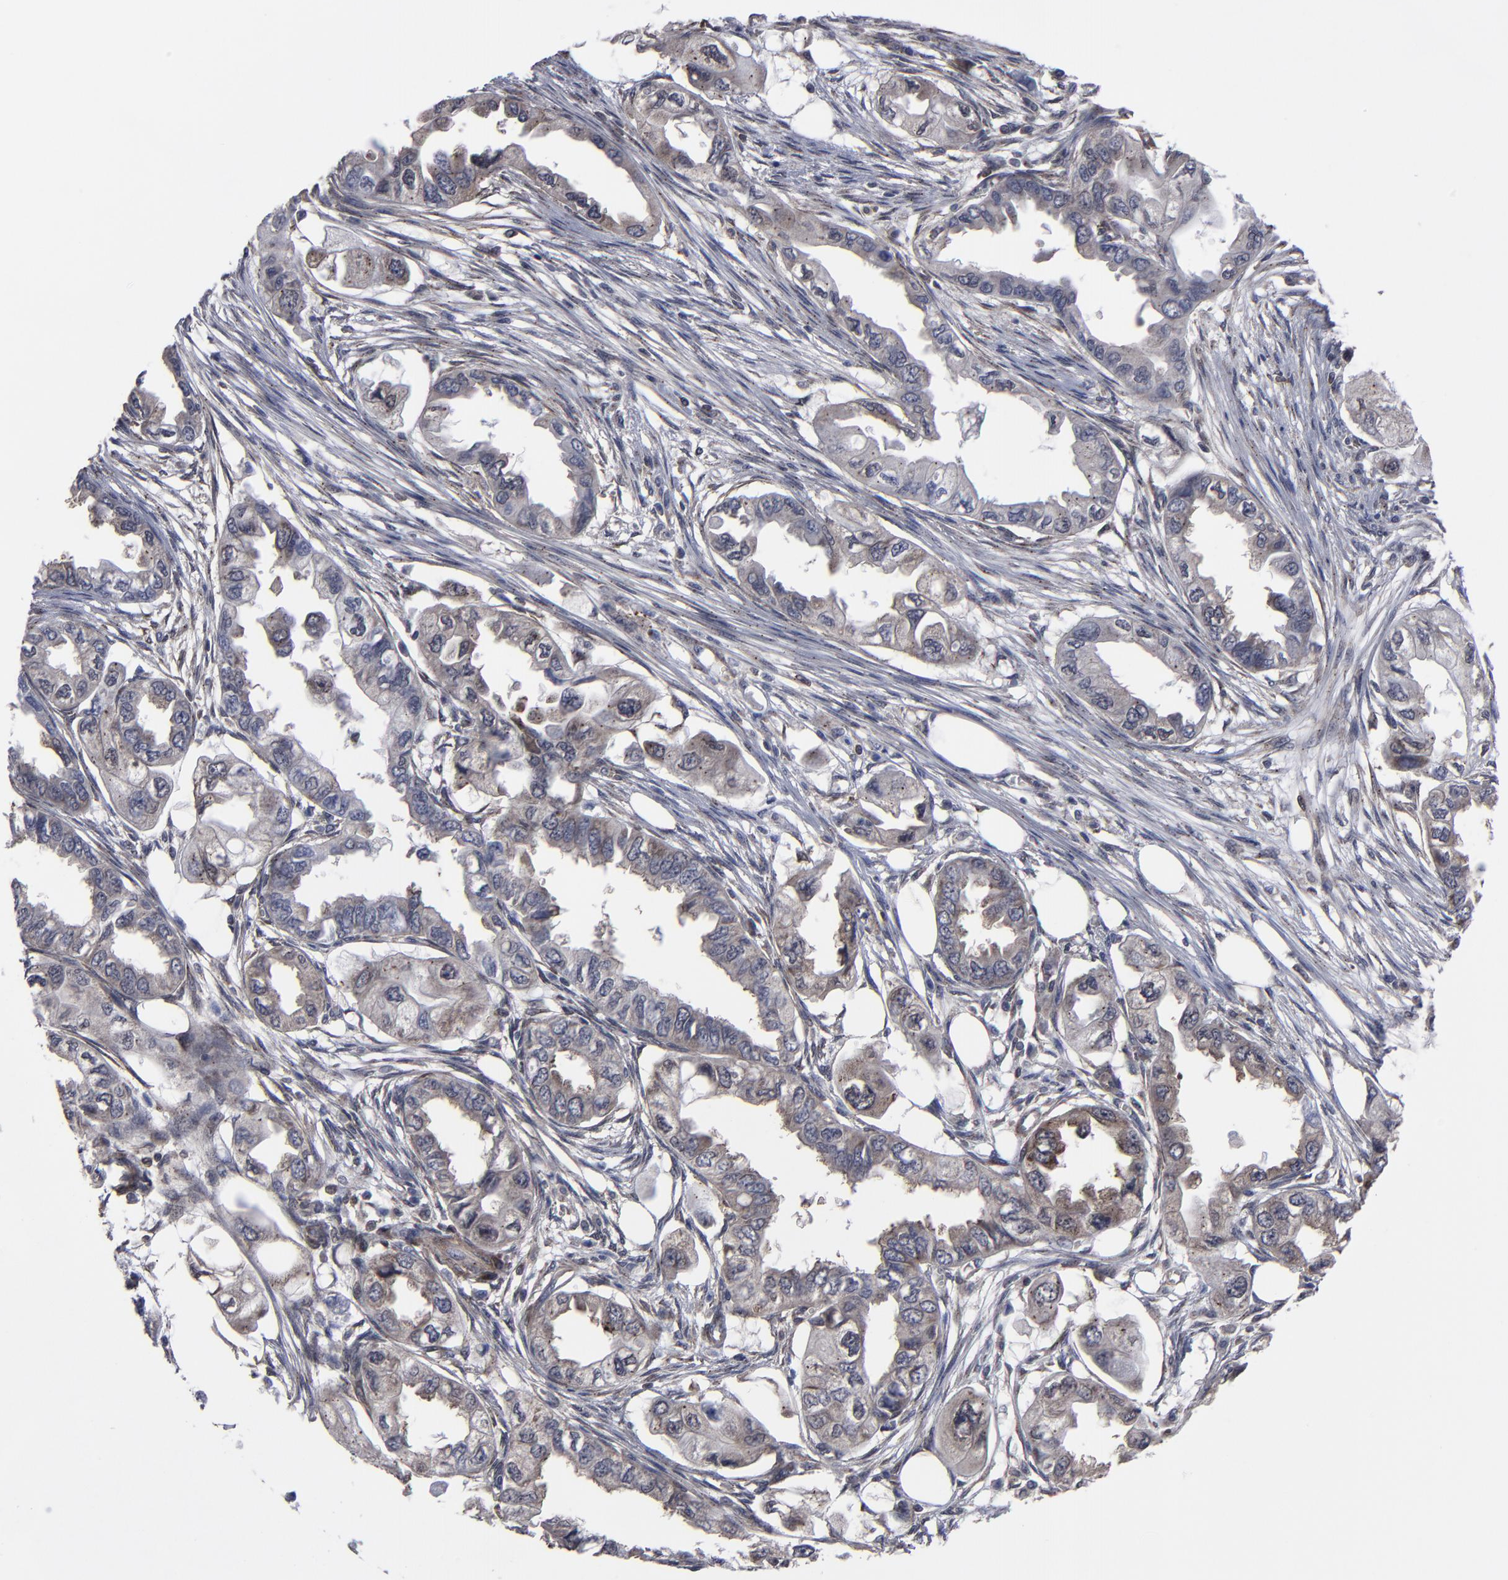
{"staining": {"intensity": "weak", "quantity": ">75%", "location": "cytoplasmic/membranous"}, "tissue": "endometrial cancer", "cell_type": "Tumor cells", "image_type": "cancer", "snomed": [{"axis": "morphology", "description": "Adenocarcinoma, NOS"}, {"axis": "topography", "description": "Endometrium"}], "caption": "Protein analysis of endometrial cancer (adenocarcinoma) tissue displays weak cytoplasmic/membranous staining in approximately >75% of tumor cells.", "gene": "KIAA2026", "patient": {"sex": "female", "age": 67}}